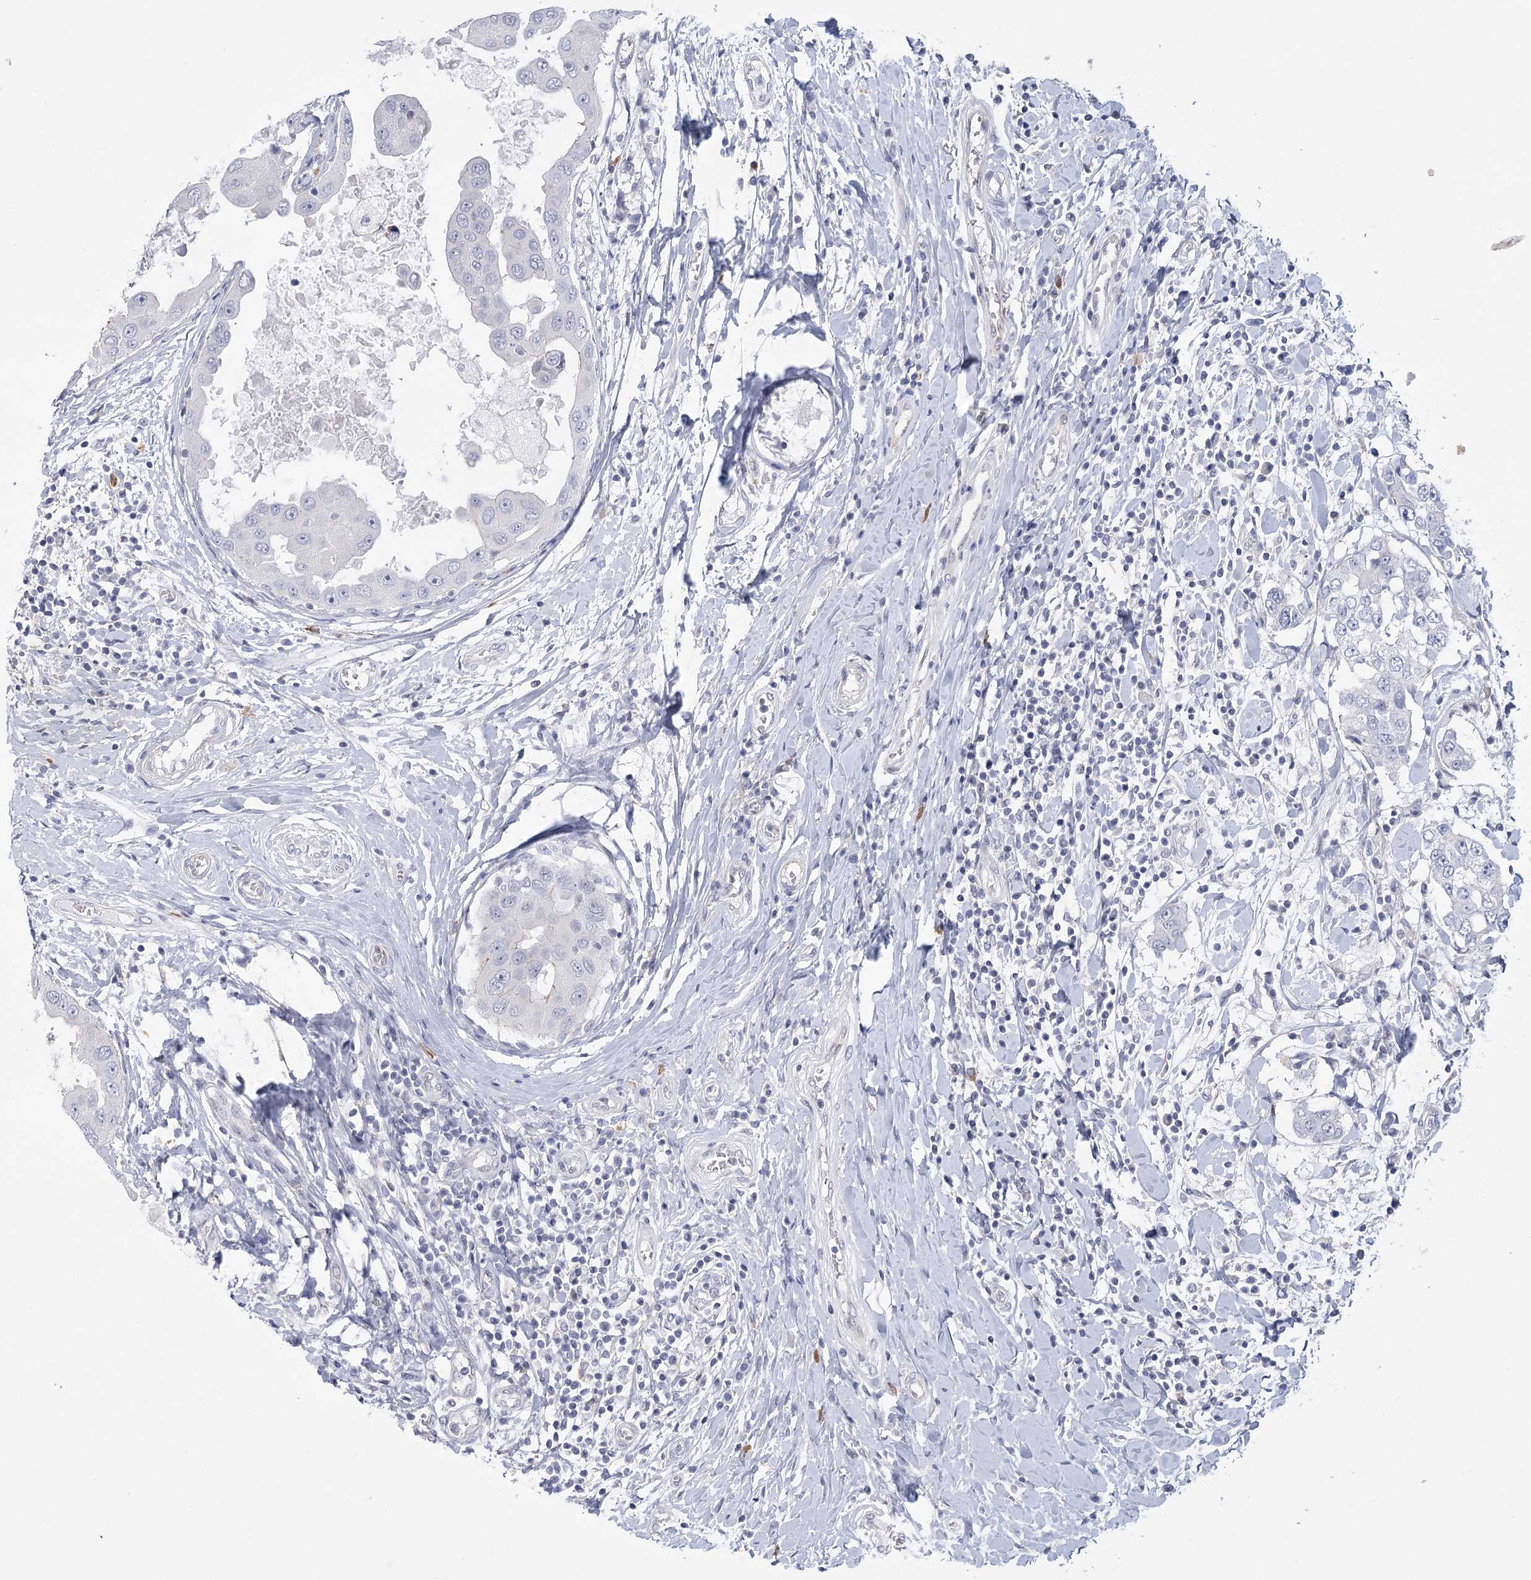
{"staining": {"intensity": "negative", "quantity": "none", "location": "none"}, "tissue": "breast cancer", "cell_type": "Tumor cells", "image_type": "cancer", "snomed": [{"axis": "morphology", "description": "Duct carcinoma"}, {"axis": "topography", "description": "Breast"}], "caption": "Tumor cells are negative for protein expression in human infiltrating ductal carcinoma (breast).", "gene": "FAM76B", "patient": {"sex": "female", "age": 27}}